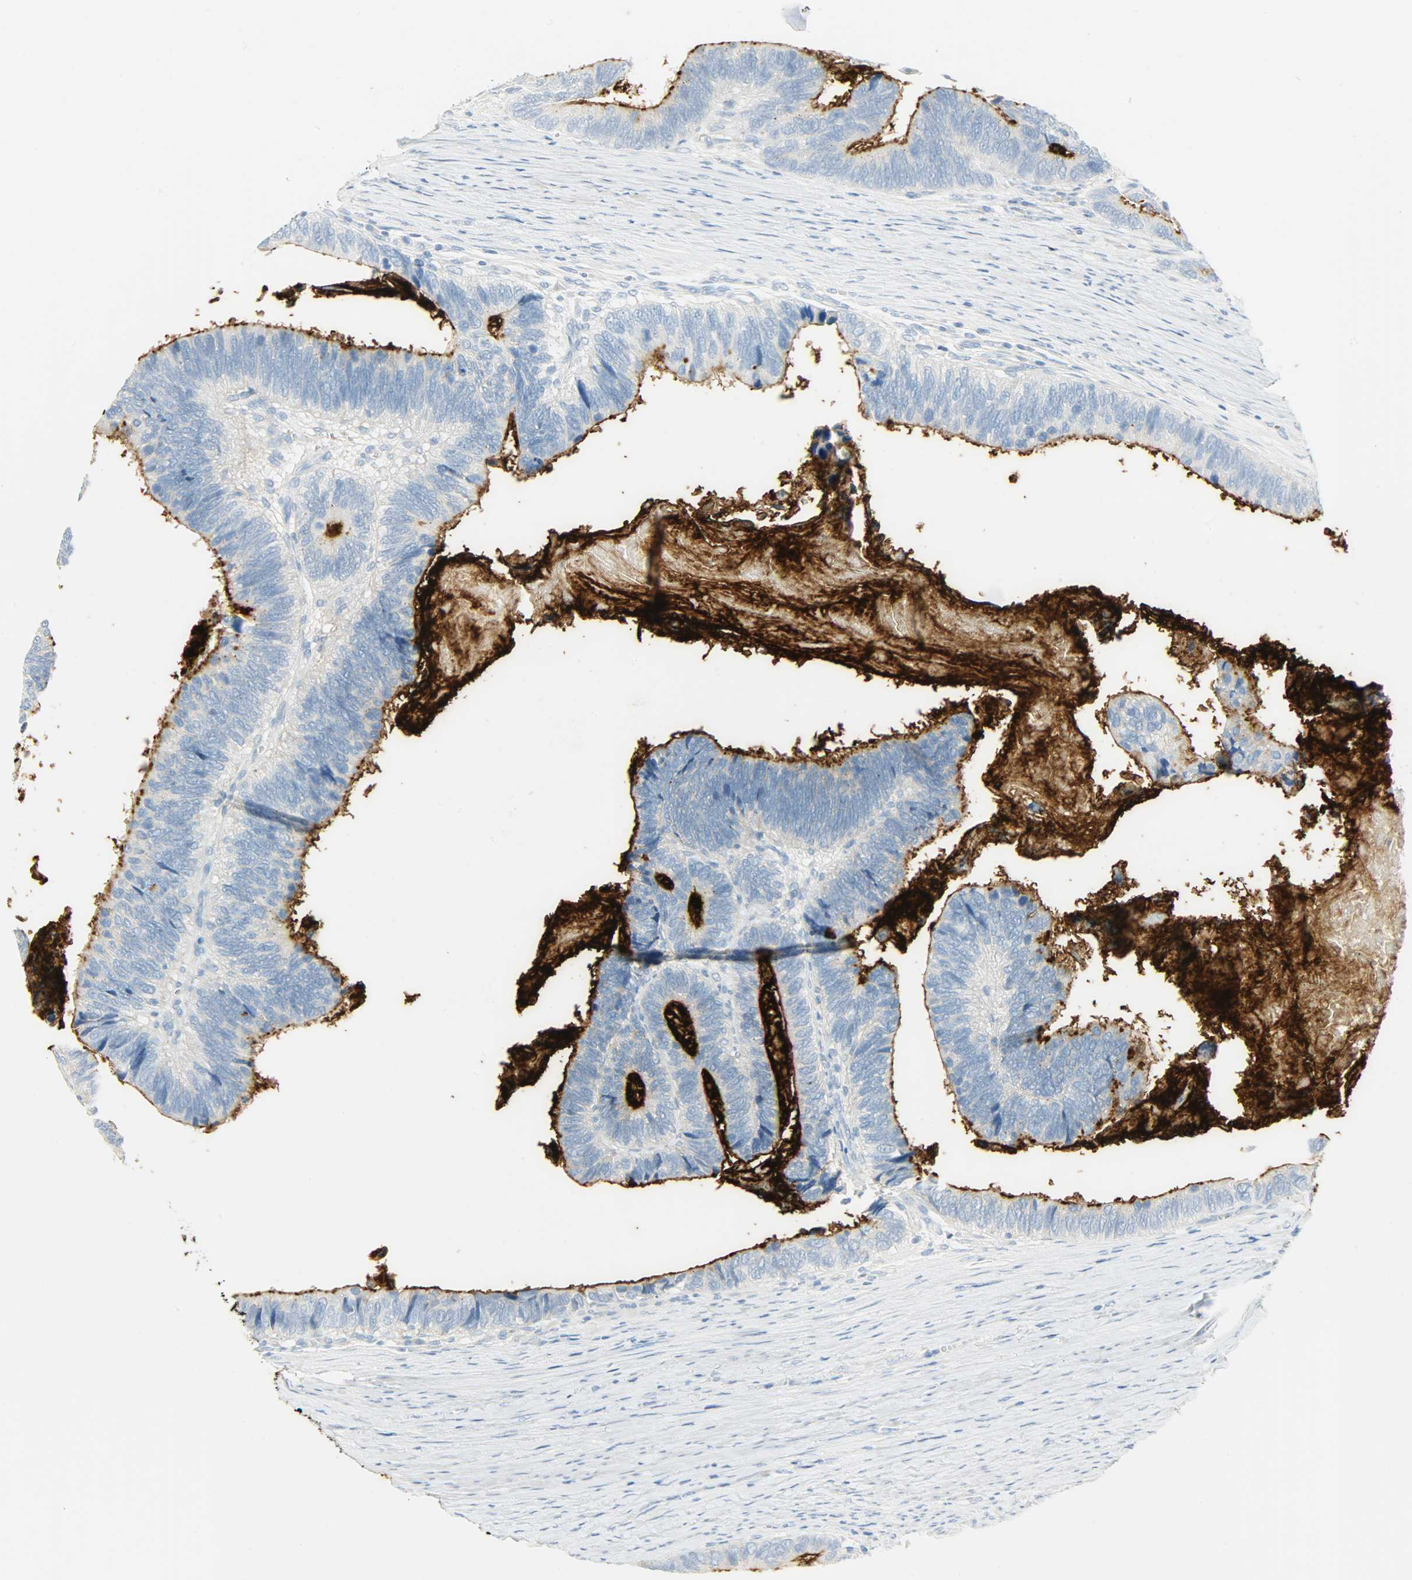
{"staining": {"intensity": "strong", "quantity": ">75%", "location": "cytoplasmic/membranous"}, "tissue": "colorectal cancer", "cell_type": "Tumor cells", "image_type": "cancer", "snomed": [{"axis": "morphology", "description": "Adenocarcinoma, NOS"}, {"axis": "topography", "description": "Colon"}], "caption": "Brown immunohistochemical staining in adenocarcinoma (colorectal) shows strong cytoplasmic/membranous positivity in about >75% of tumor cells. Using DAB (brown) and hematoxylin (blue) stains, captured at high magnification using brightfield microscopy.", "gene": "PROM1", "patient": {"sex": "male", "age": 72}}